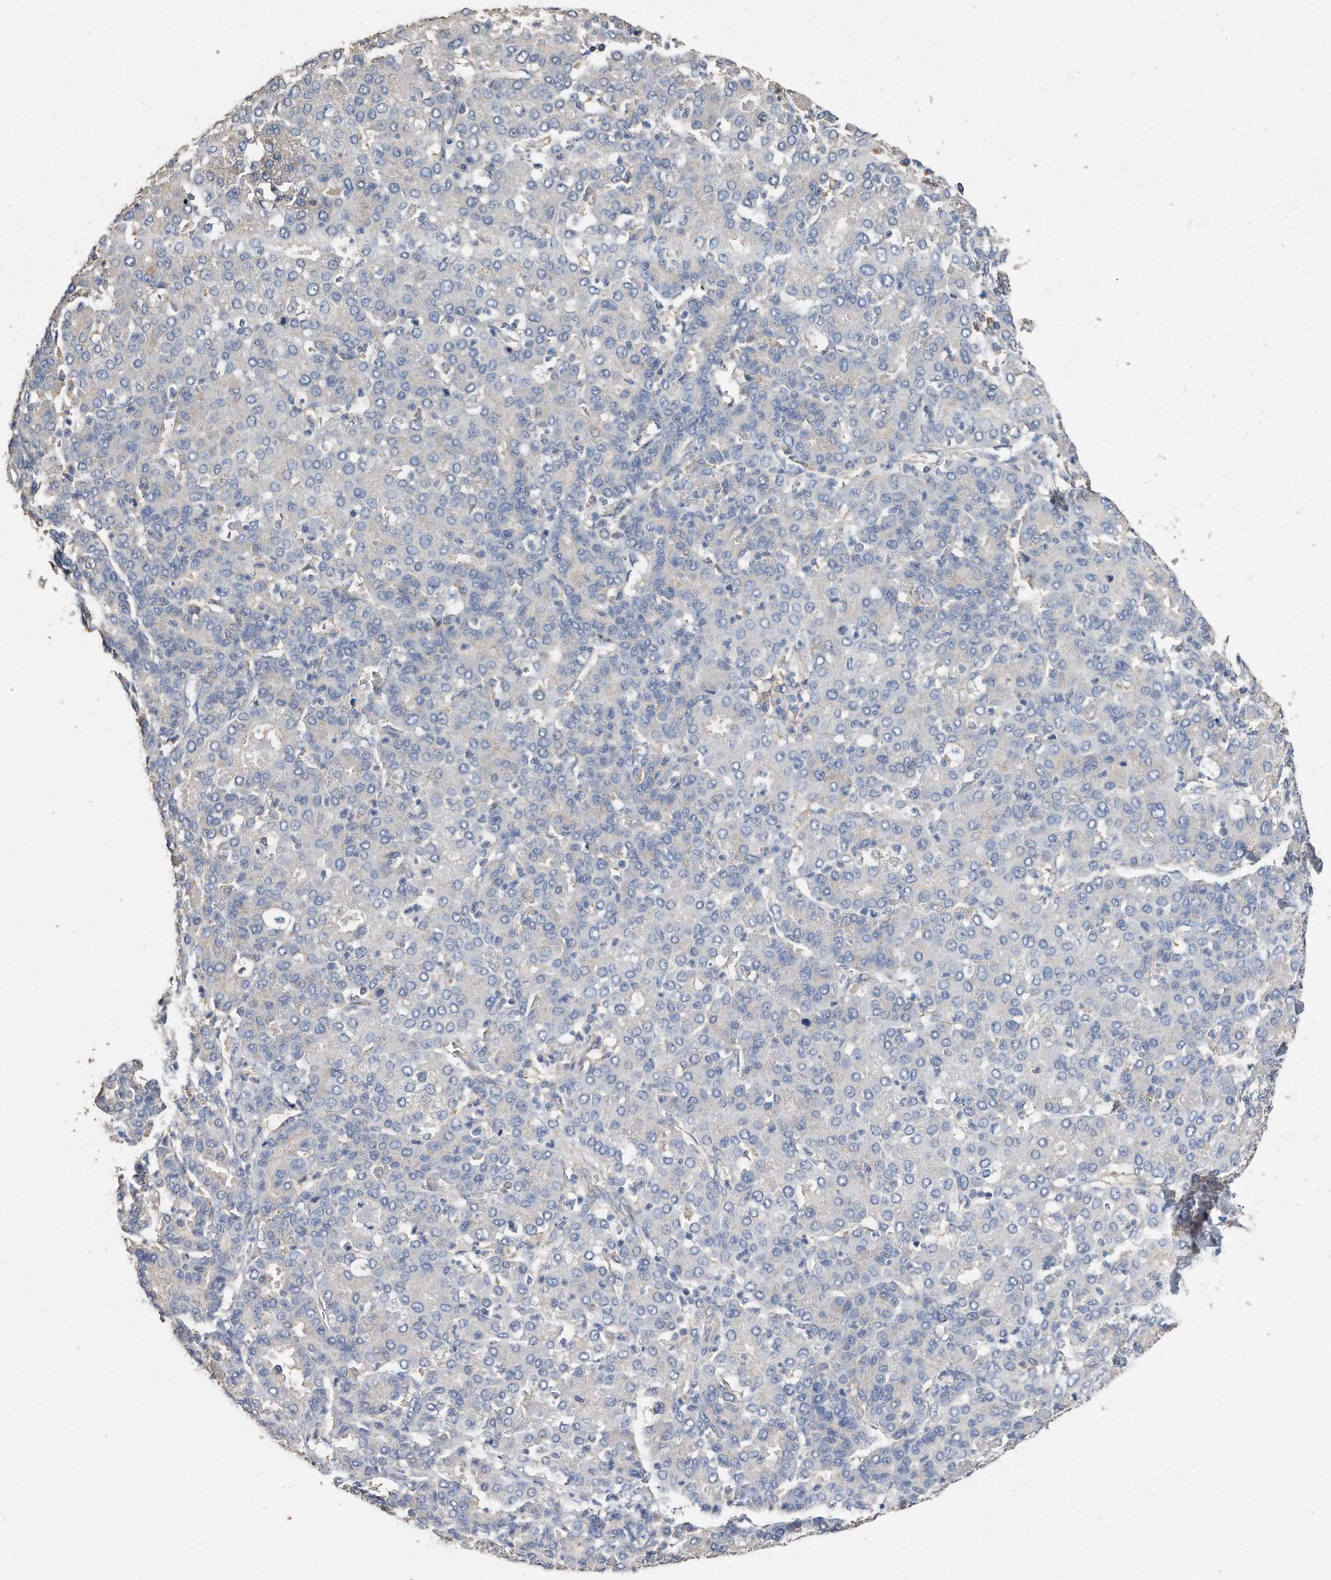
{"staining": {"intensity": "negative", "quantity": "none", "location": "none"}, "tissue": "liver cancer", "cell_type": "Tumor cells", "image_type": "cancer", "snomed": [{"axis": "morphology", "description": "Carcinoma, Hepatocellular, NOS"}, {"axis": "topography", "description": "Liver"}], "caption": "This photomicrograph is of hepatocellular carcinoma (liver) stained with IHC to label a protein in brown with the nuclei are counter-stained blue. There is no staining in tumor cells. Brightfield microscopy of immunohistochemistry stained with DAB (3,3'-diaminobenzidine) (brown) and hematoxylin (blue), captured at high magnification.", "gene": "CDCP1", "patient": {"sex": "male", "age": 65}}